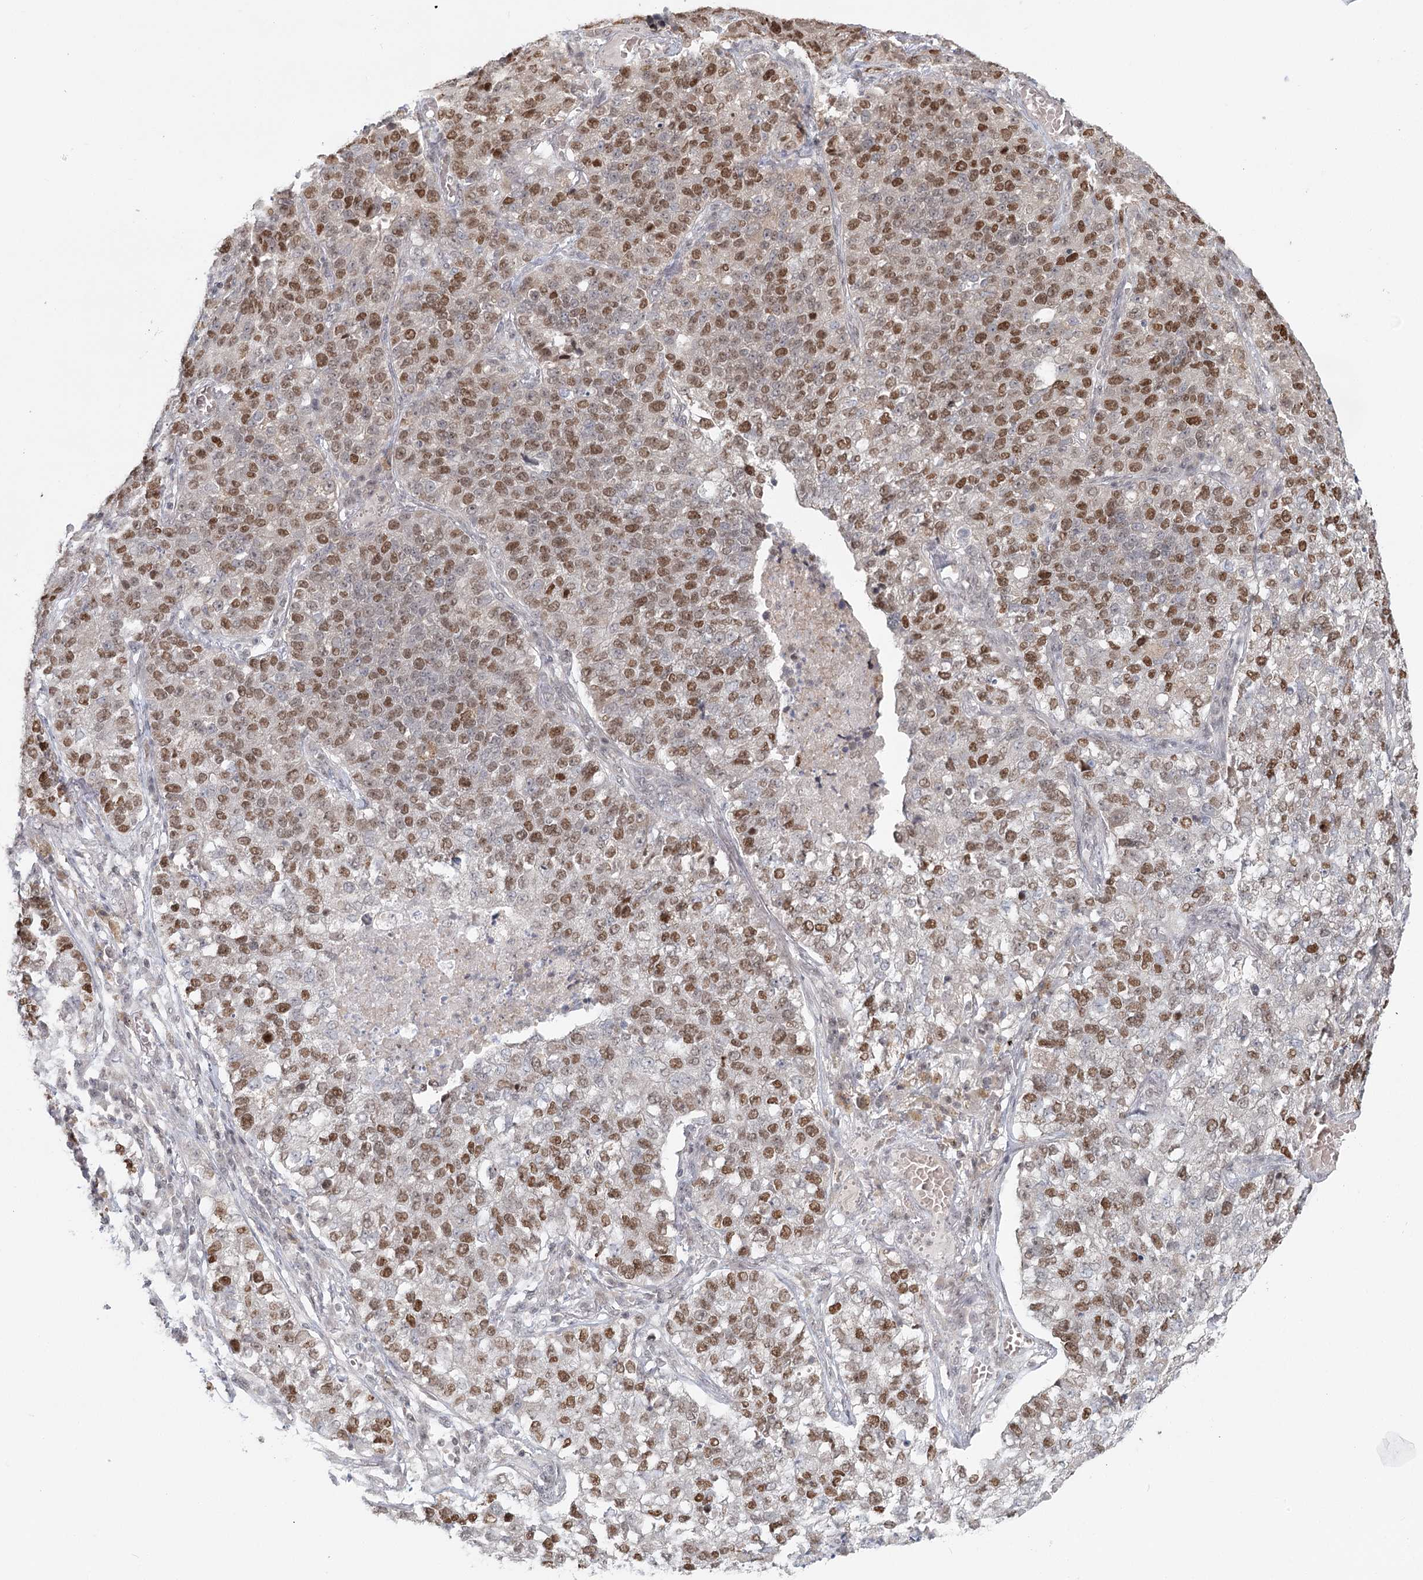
{"staining": {"intensity": "moderate", "quantity": ">75%", "location": "nuclear"}, "tissue": "lung cancer", "cell_type": "Tumor cells", "image_type": "cancer", "snomed": [{"axis": "morphology", "description": "Adenocarcinoma, NOS"}, {"axis": "topography", "description": "Lung"}], "caption": "IHC photomicrograph of neoplastic tissue: human lung cancer (adenocarcinoma) stained using immunohistochemistry (IHC) reveals medium levels of moderate protein expression localized specifically in the nuclear of tumor cells, appearing as a nuclear brown color.", "gene": "R3HCC1L", "patient": {"sex": "male", "age": 49}}